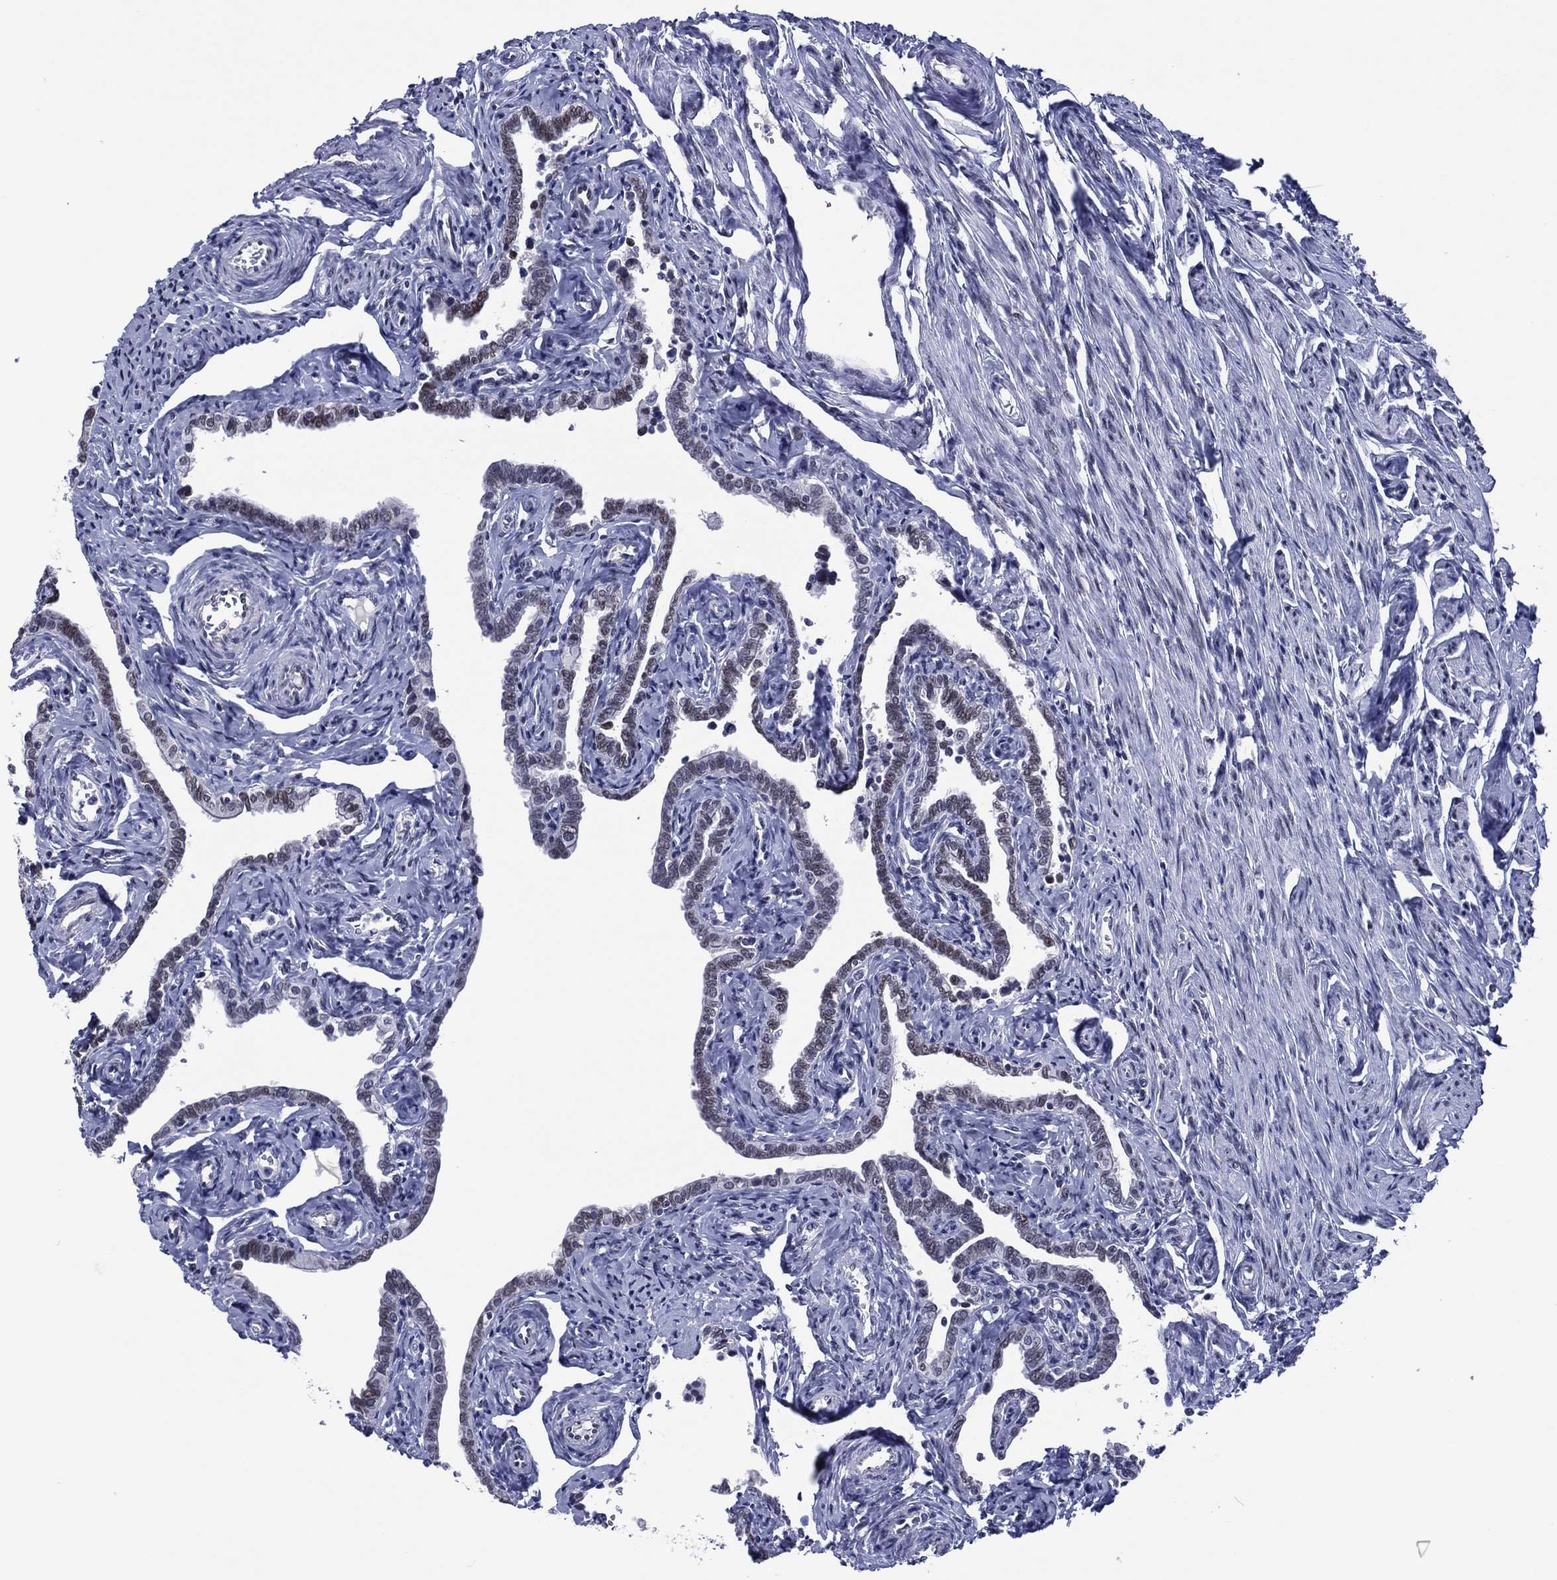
{"staining": {"intensity": "moderate", "quantity": "25%-75%", "location": "nuclear"}, "tissue": "fallopian tube", "cell_type": "Glandular cells", "image_type": "normal", "snomed": [{"axis": "morphology", "description": "Normal tissue, NOS"}, {"axis": "topography", "description": "Fallopian tube"}, {"axis": "topography", "description": "Ovary"}], "caption": "Moderate nuclear expression is seen in approximately 25%-75% of glandular cells in normal fallopian tube. (DAB (3,3'-diaminobenzidine) IHC with brightfield microscopy, high magnification).", "gene": "GATA6", "patient": {"sex": "female", "age": 54}}